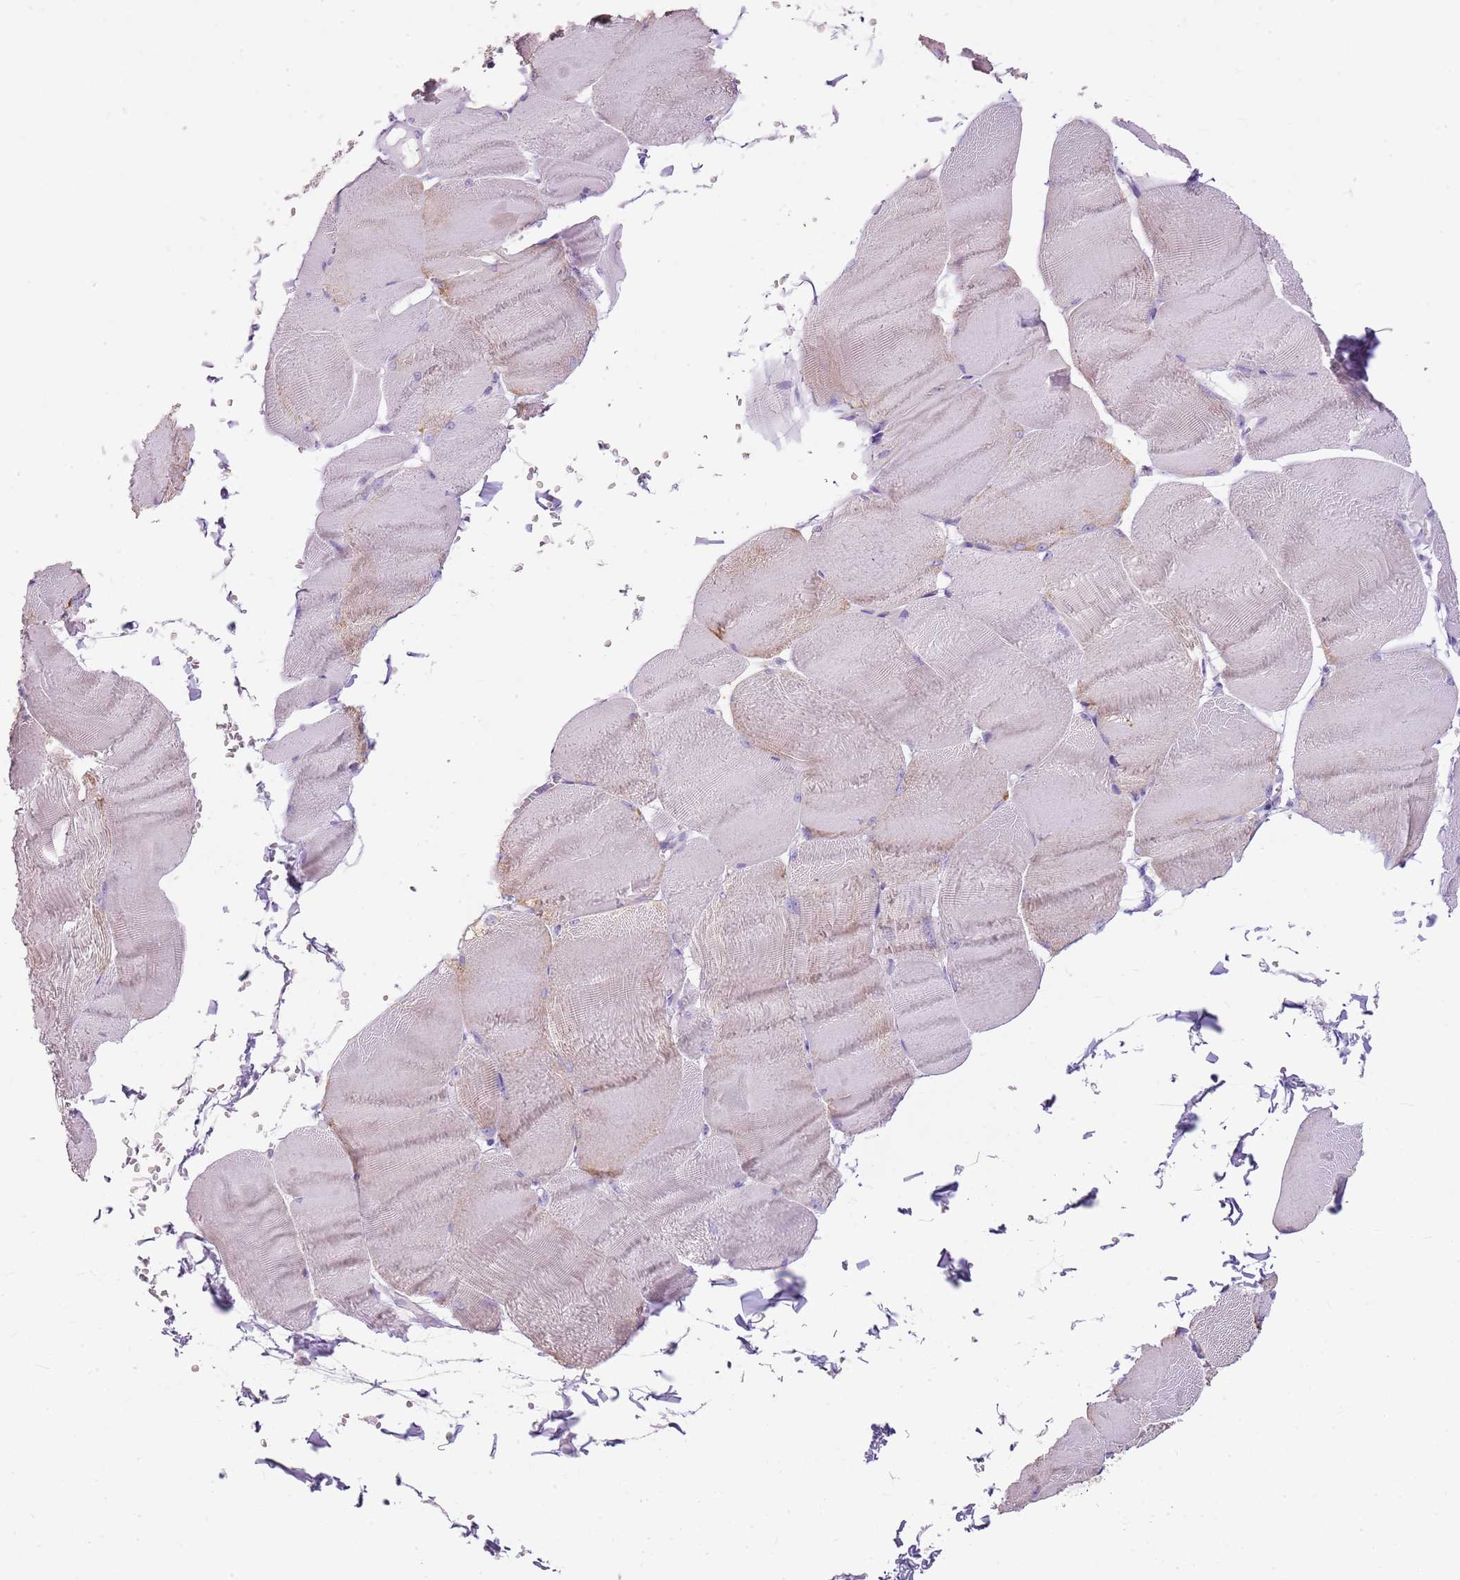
{"staining": {"intensity": "weak", "quantity": "<25%", "location": "cytoplasmic/membranous"}, "tissue": "skeletal muscle", "cell_type": "Myocytes", "image_type": "normal", "snomed": [{"axis": "morphology", "description": "Normal tissue, NOS"}, {"axis": "morphology", "description": "Basal cell carcinoma"}, {"axis": "topography", "description": "Skeletal muscle"}], "caption": "Myocytes are negative for protein expression in benign human skeletal muscle. (Brightfield microscopy of DAB (3,3'-diaminobenzidine) immunohistochemistry (IHC) at high magnification).", "gene": "CNPPD1", "patient": {"sex": "female", "age": 64}}